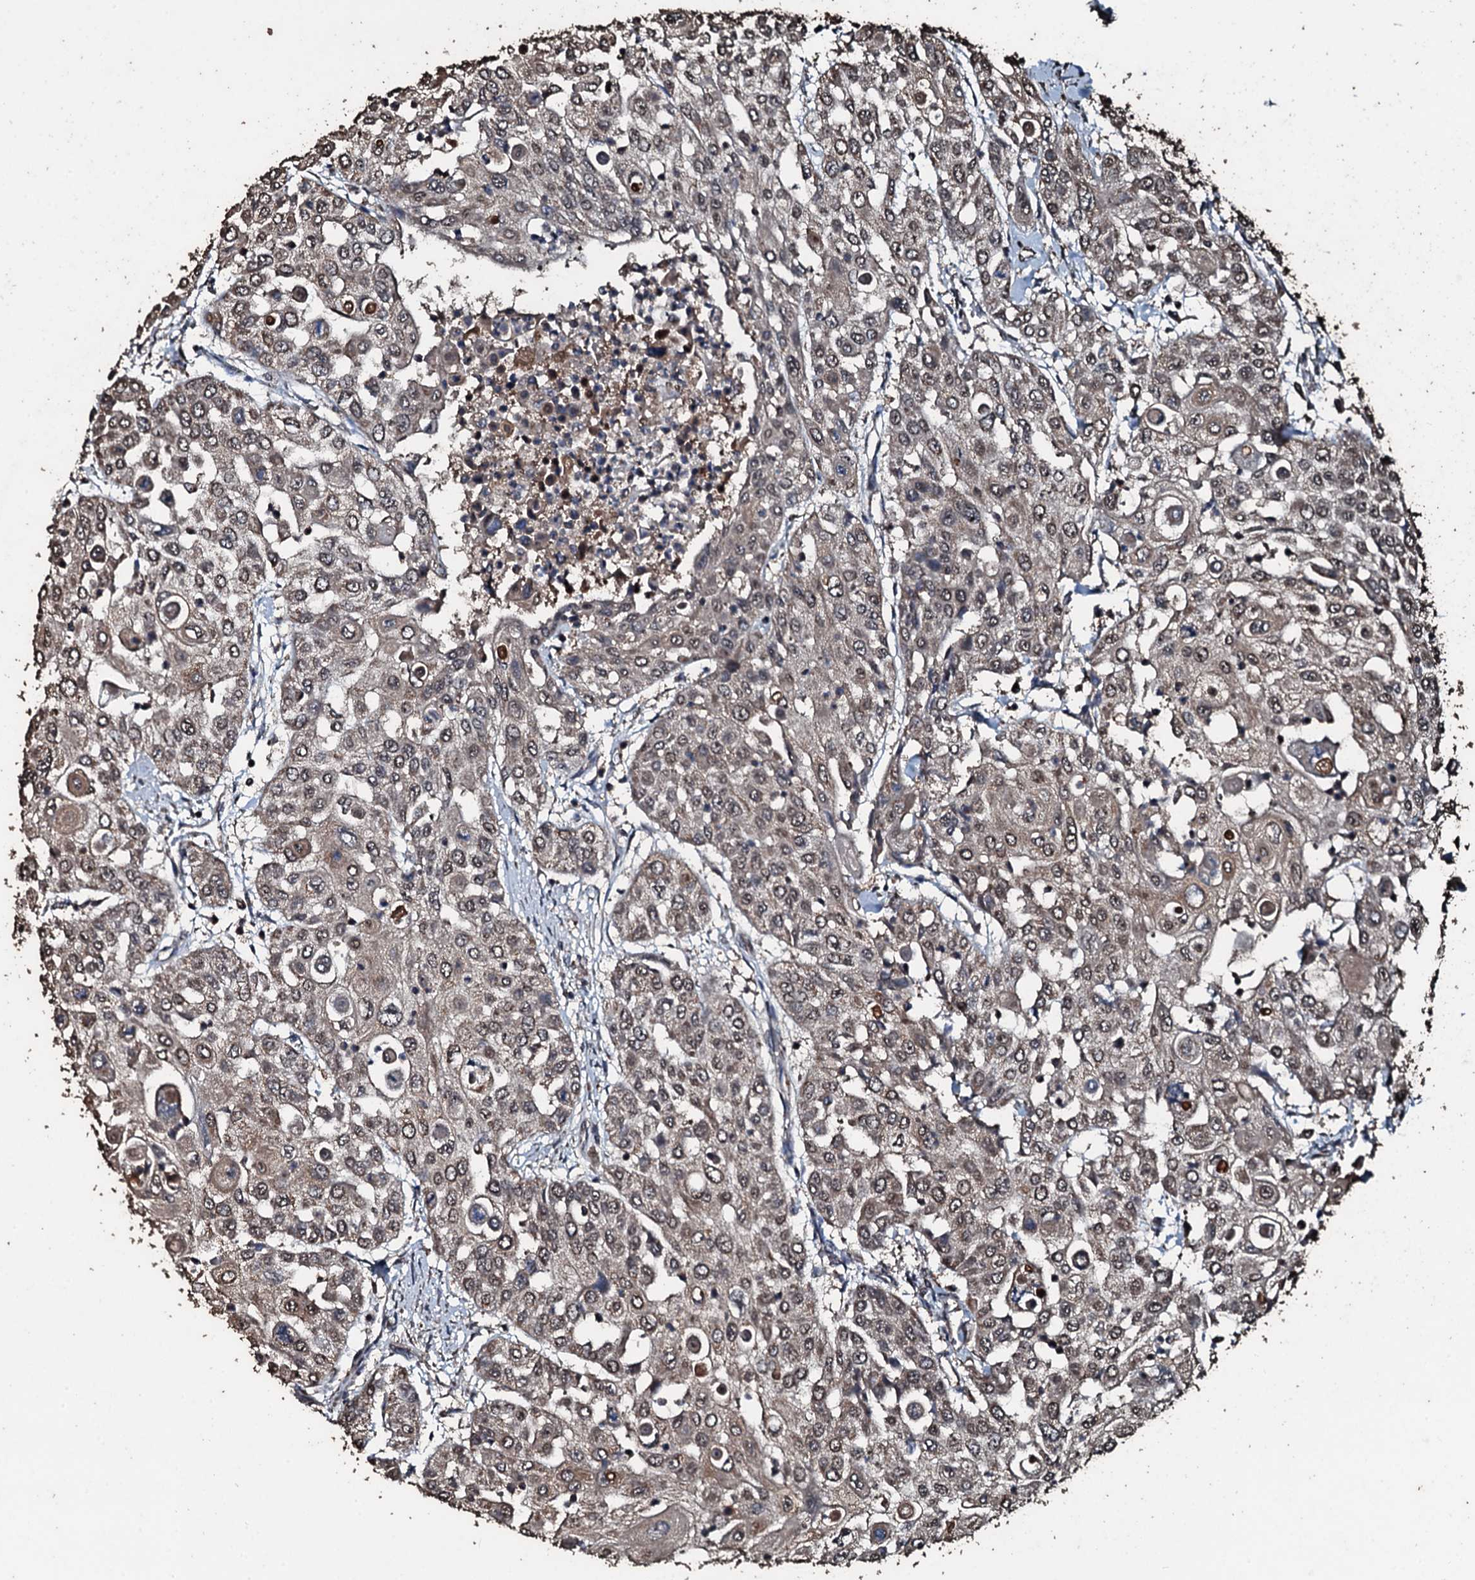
{"staining": {"intensity": "weak", "quantity": ">75%", "location": "nuclear"}, "tissue": "urothelial cancer", "cell_type": "Tumor cells", "image_type": "cancer", "snomed": [{"axis": "morphology", "description": "Urothelial carcinoma, High grade"}, {"axis": "topography", "description": "Urinary bladder"}], "caption": "Immunohistochemistry of high-grade urothelial carcinoma reveals low levels of weak nuclear expression in approximately >75% of tumor cells.", "gene": "FAAP24", "patient": {"sex": "female", "age": 79}}